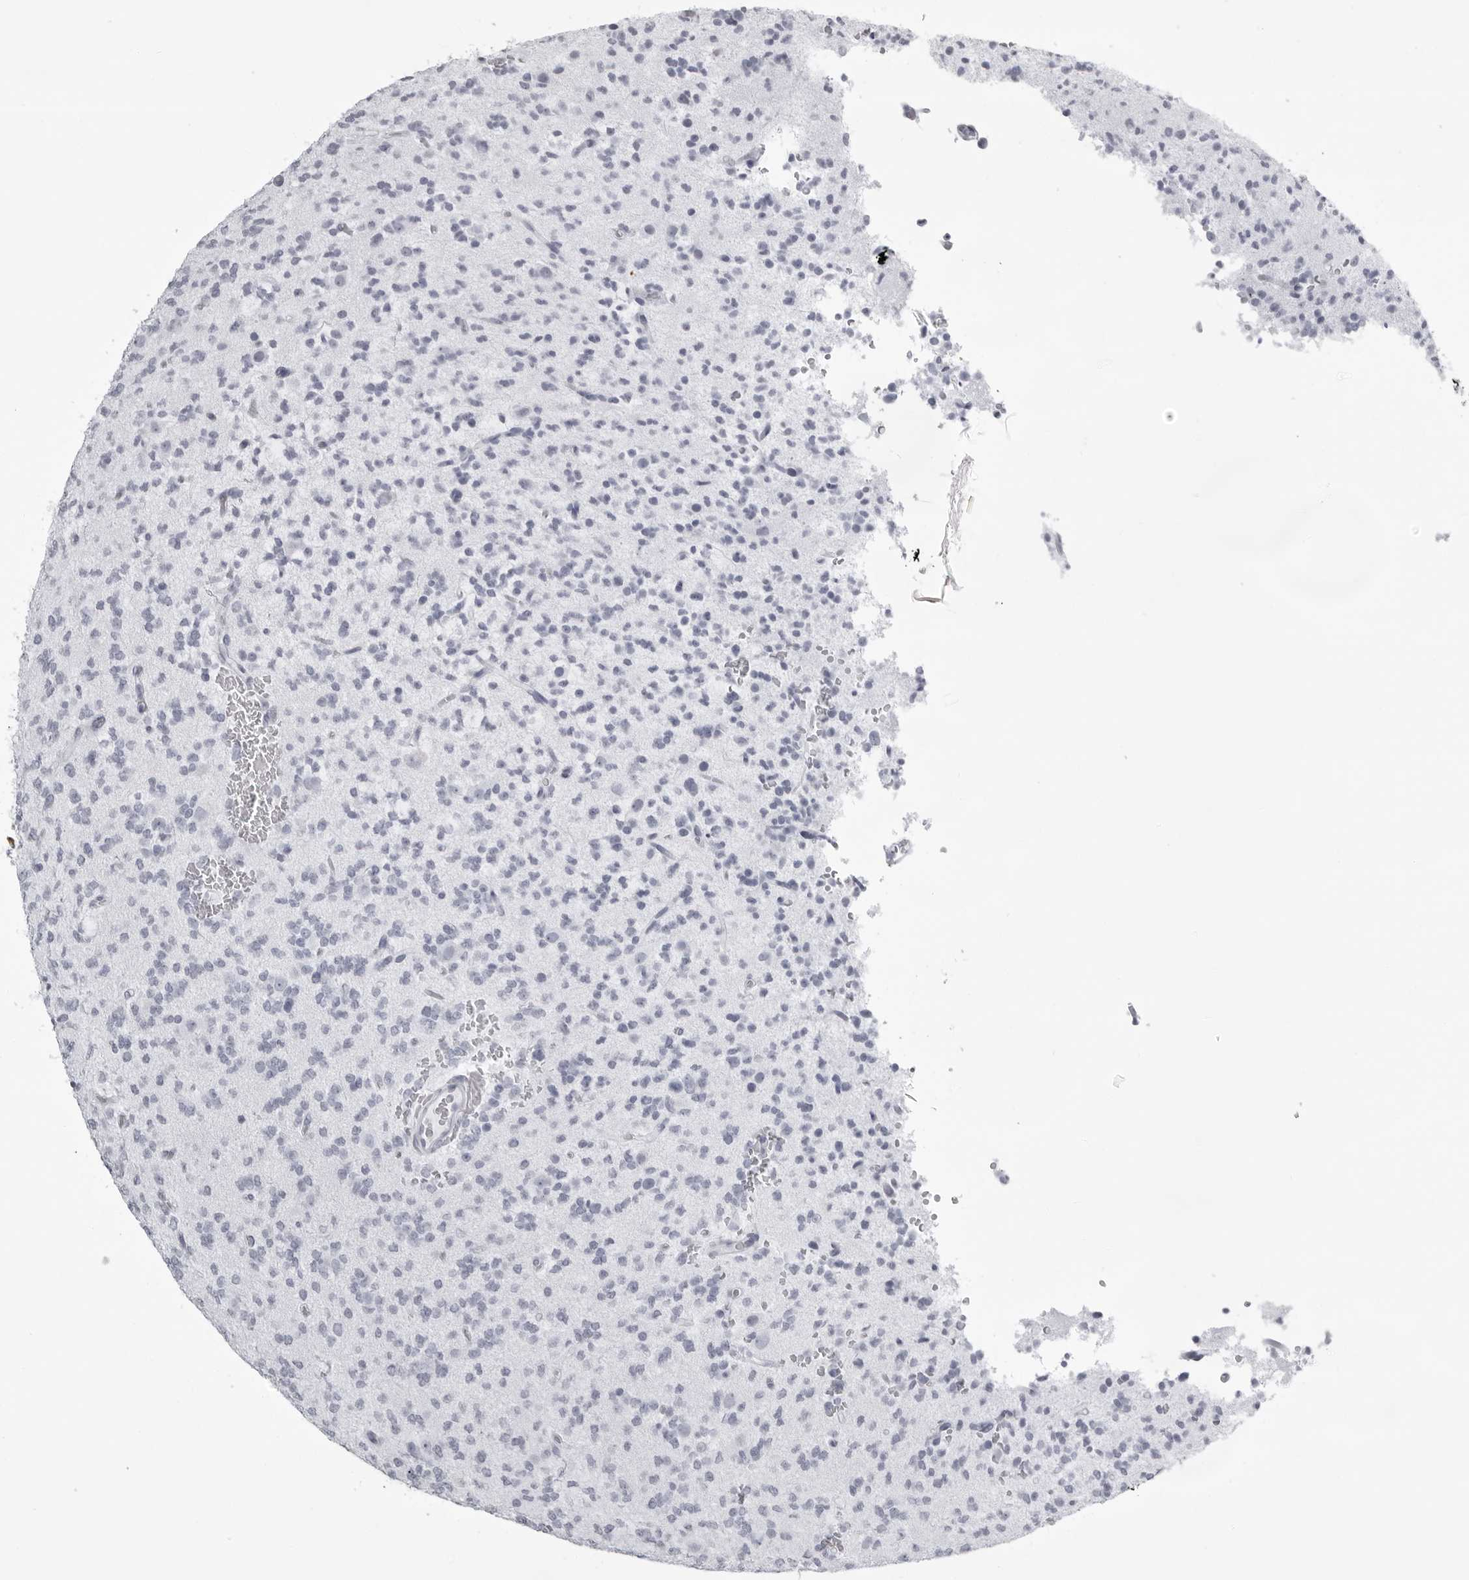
{"staining": {"intensity": "negative", "quantity": "none", "location": "none"}, "tissue": "glioma", "cell_type": "Tumor cells", "image_type": "cancer", "snomed": [{"axis": "morphology", "description": "Glioma, malignant, Low grade"}, {"axis": "topography", "description": "Brain"}], "caption": "High magnification brightfield microscopy of glioma stained with DAB (brown) and counterstained with hematoxylin (blue): tumor cells show no significant staining. (Brightfield microscopy of DAB (3,3'-diaminobenzidine) IHC at high magnification).", "gene": "UROD", "patient": {"sex": "male", "age": 38}}